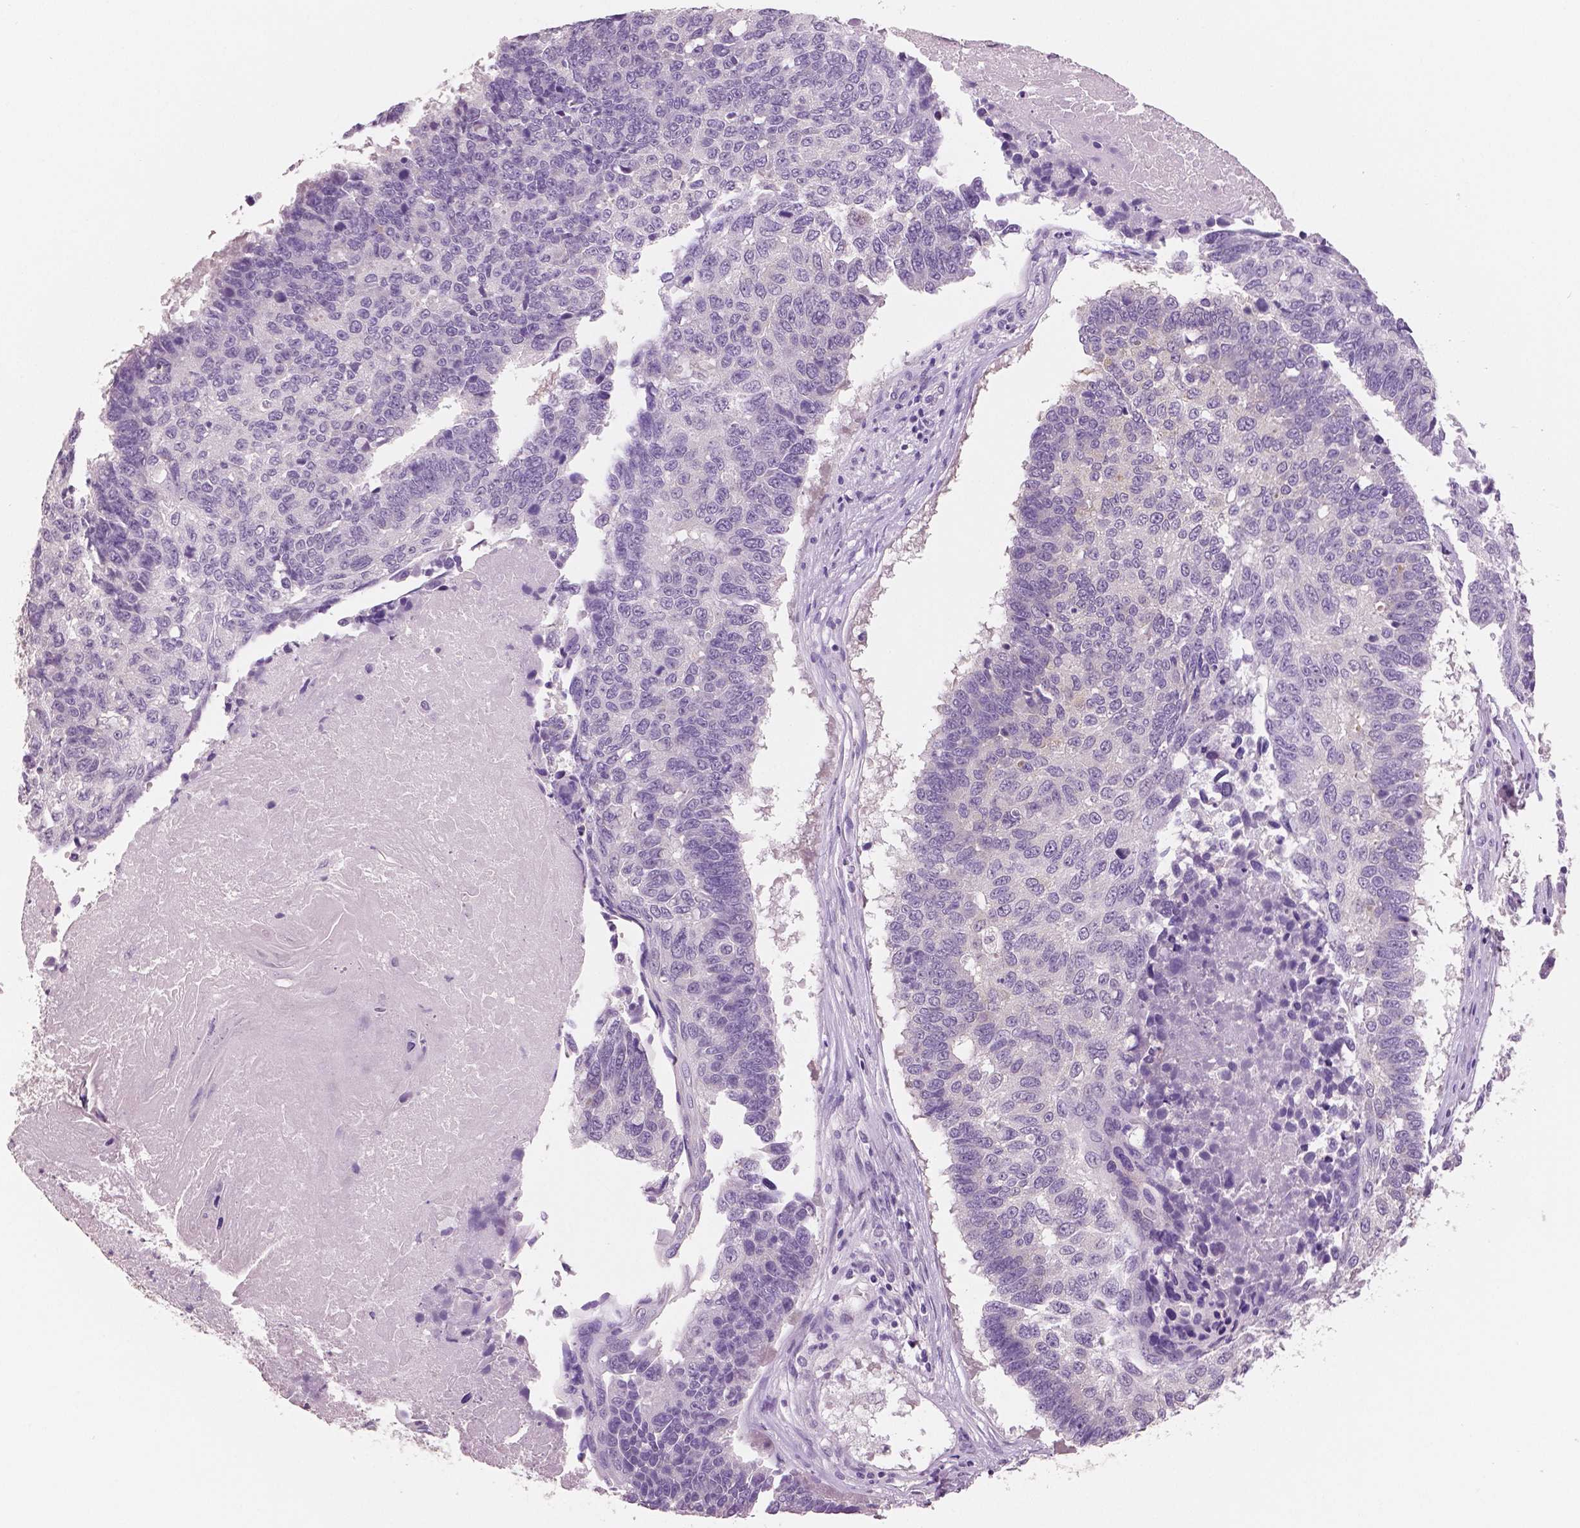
{"staining": {"intensity": "negative", "quantity": "none", "location": "none"}, "tissue": "lung cancer", "cell_type": "Tumor cells", "image_type": "cancer", "snomed": [{"axis": "morphology", "description": "Squamous cell carcinoma, NOS"}, {"axis": "topography", "description": "Lung"}], "caption": "An IHC histopathology image of lung cancer (squamous cell carcinoma) is shown. There is no staining in tumor cells of lung cancer (squamous cell carcinoma).", "gene": "NECAB2", "patient": {"sex": "male", "age": 73}}